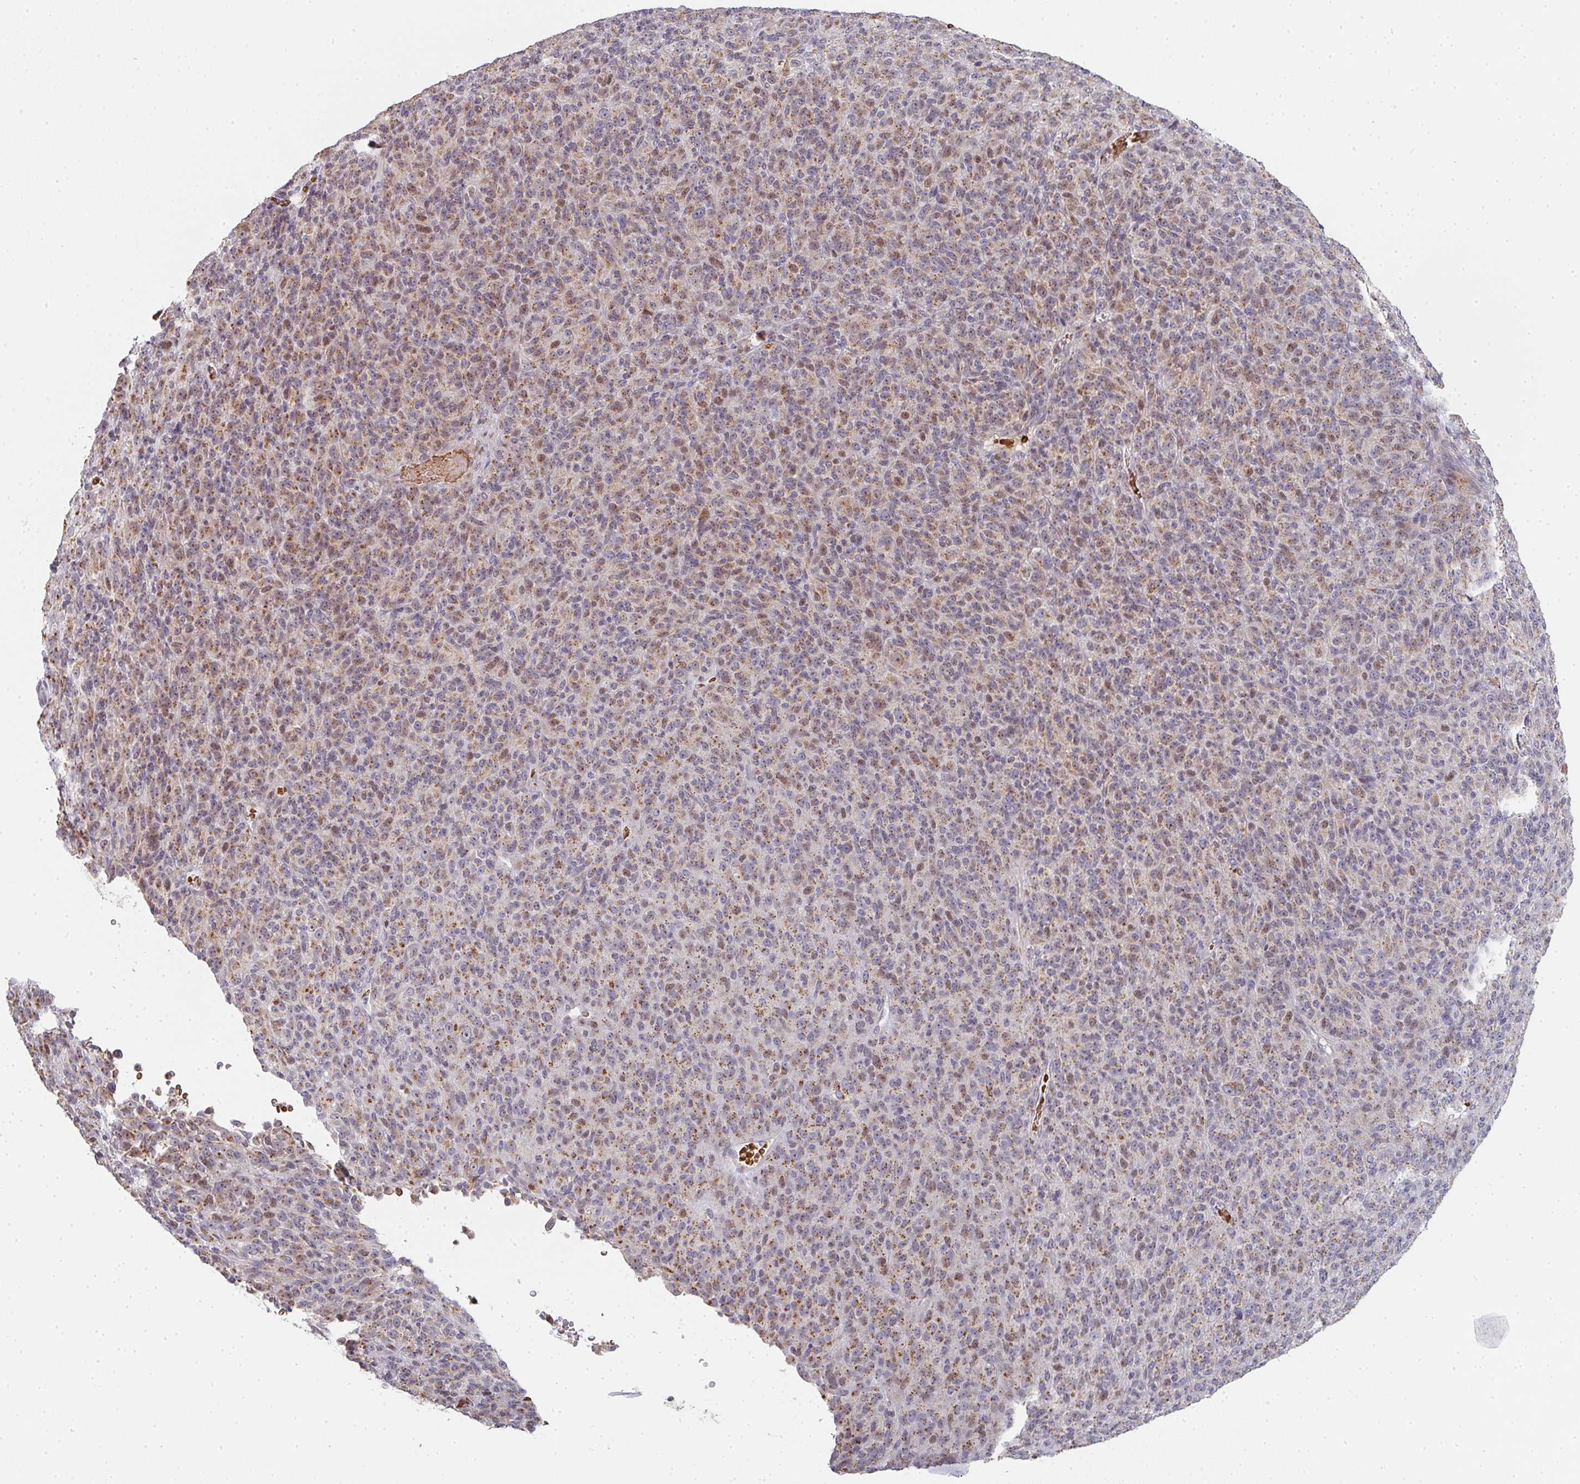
{"staining": {"intensity": "moderate", "quantity": ">75%", "location": "cytoplasmic/membranous,nuclear"}, "tissue": "melanoma", "cell_type": "Tumor cells", "image_type": "cancer", "snomed": [{"axis": "morphology", "description": "Malignant melanoma, Metastatic site"}, {"axis": "topography", "description": "Brain"}], "caption": "Protein expression analysis of melanoma demonstrates moderate cytoplasmic/membranous and nuclear positivity in approximately >75% of tumor cells.", "gene": "ZNF526", "patient": {"sex": "female", "age": 56}}